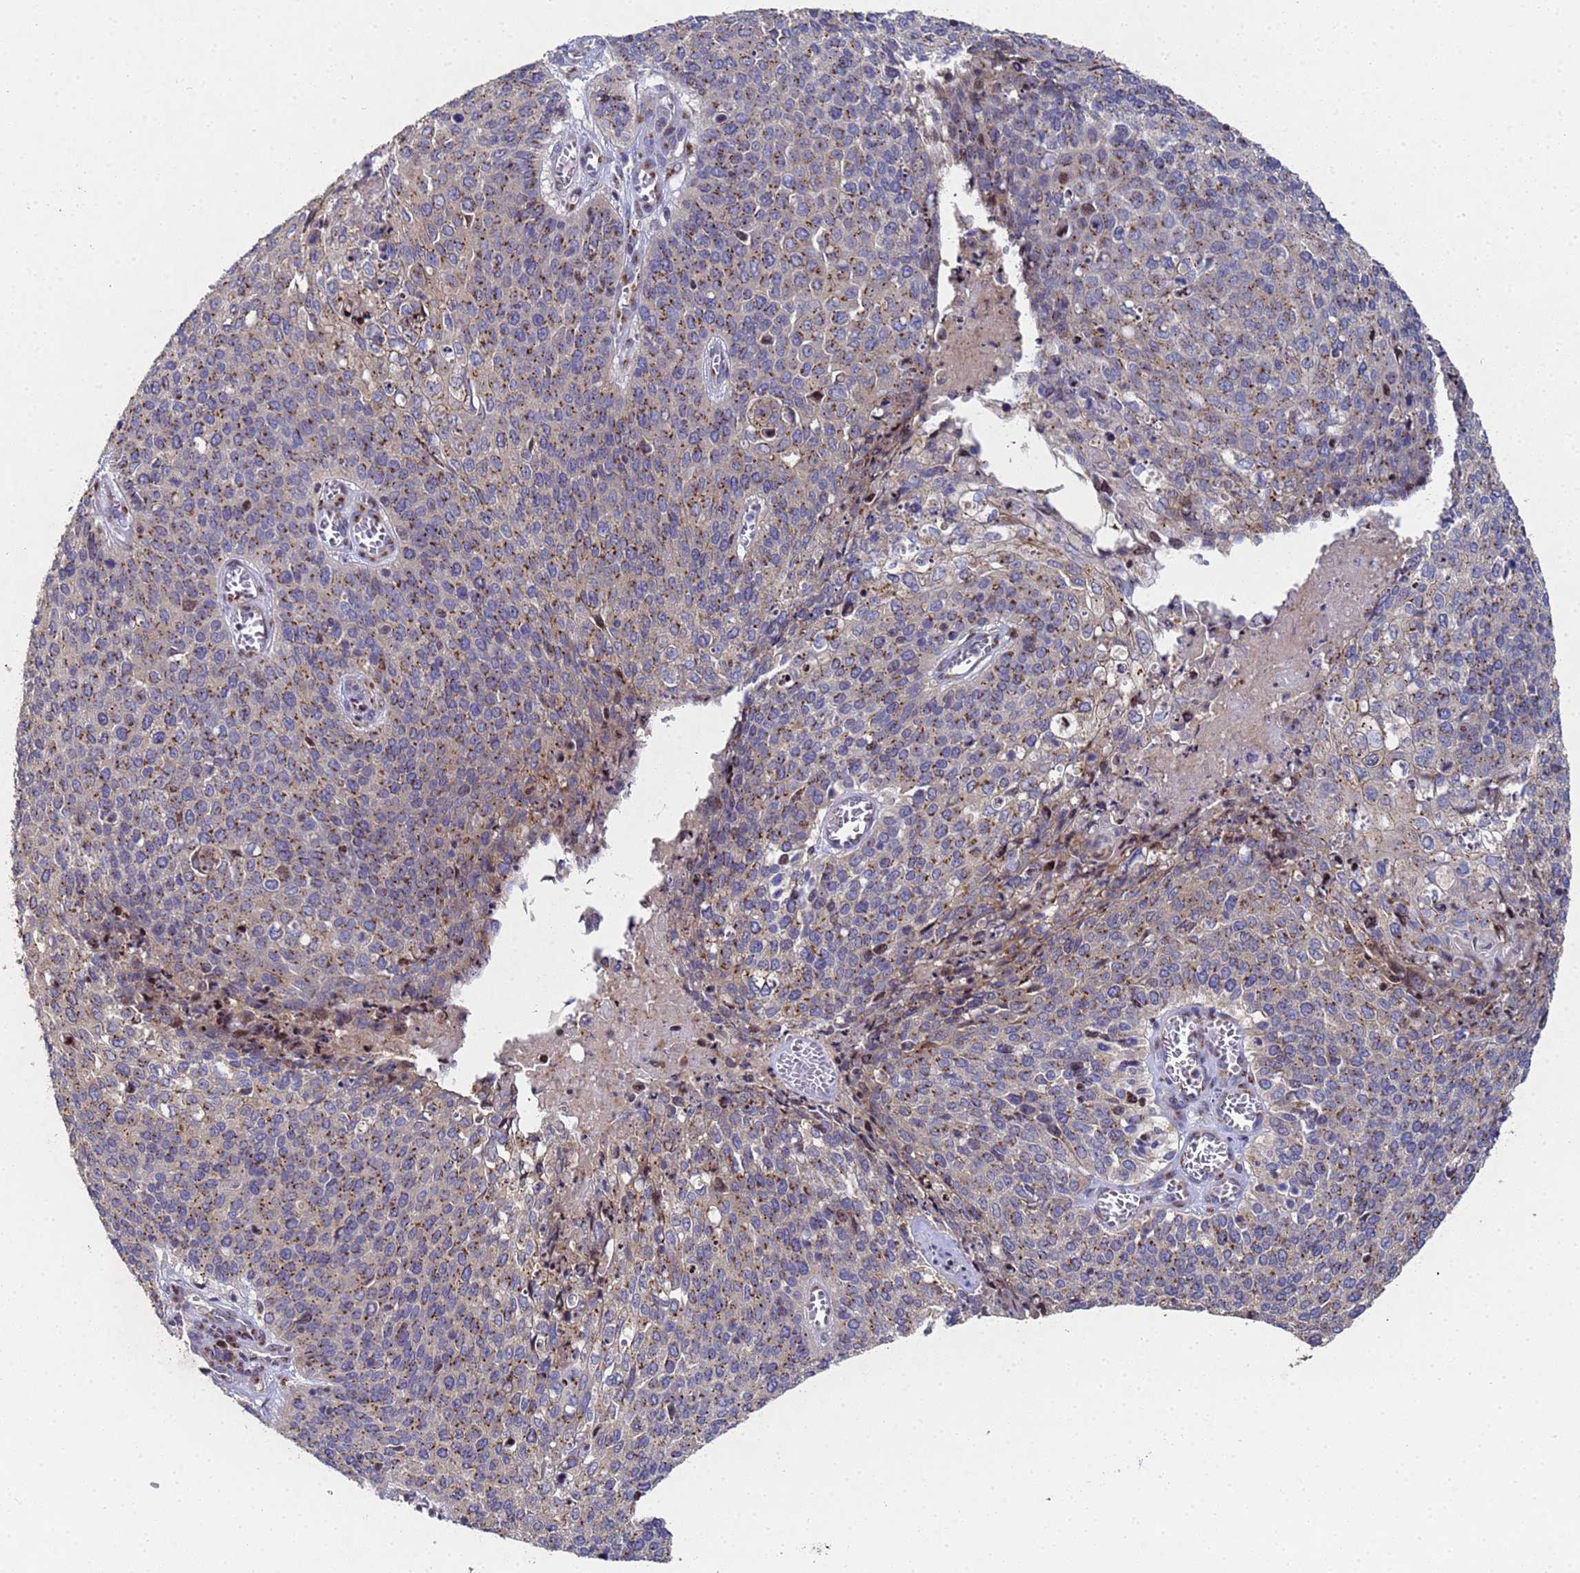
{"staining": {"intensity": "moderate", "quantity": ">75%", "location": "cytoplasmic/membranous"}, "tissue": "cervical cancer", "cell_type": "Tumor cells", "image_type": "cancer", "snomed": [{"axis": "morphology", "description": "Squamous cell carcinoma, NOS"}, {"axis": "topography", "description": "Cervix"}], "caption": "Protein staining of cervical squamous cell carcinoma tissue exhibits moderate cytoplasmic/membranous expression in about >75% of tumor cells. Nuclei are stained in blue.", "gene": "NSUN6", "patient": {"sex": "female", "age": 39}}